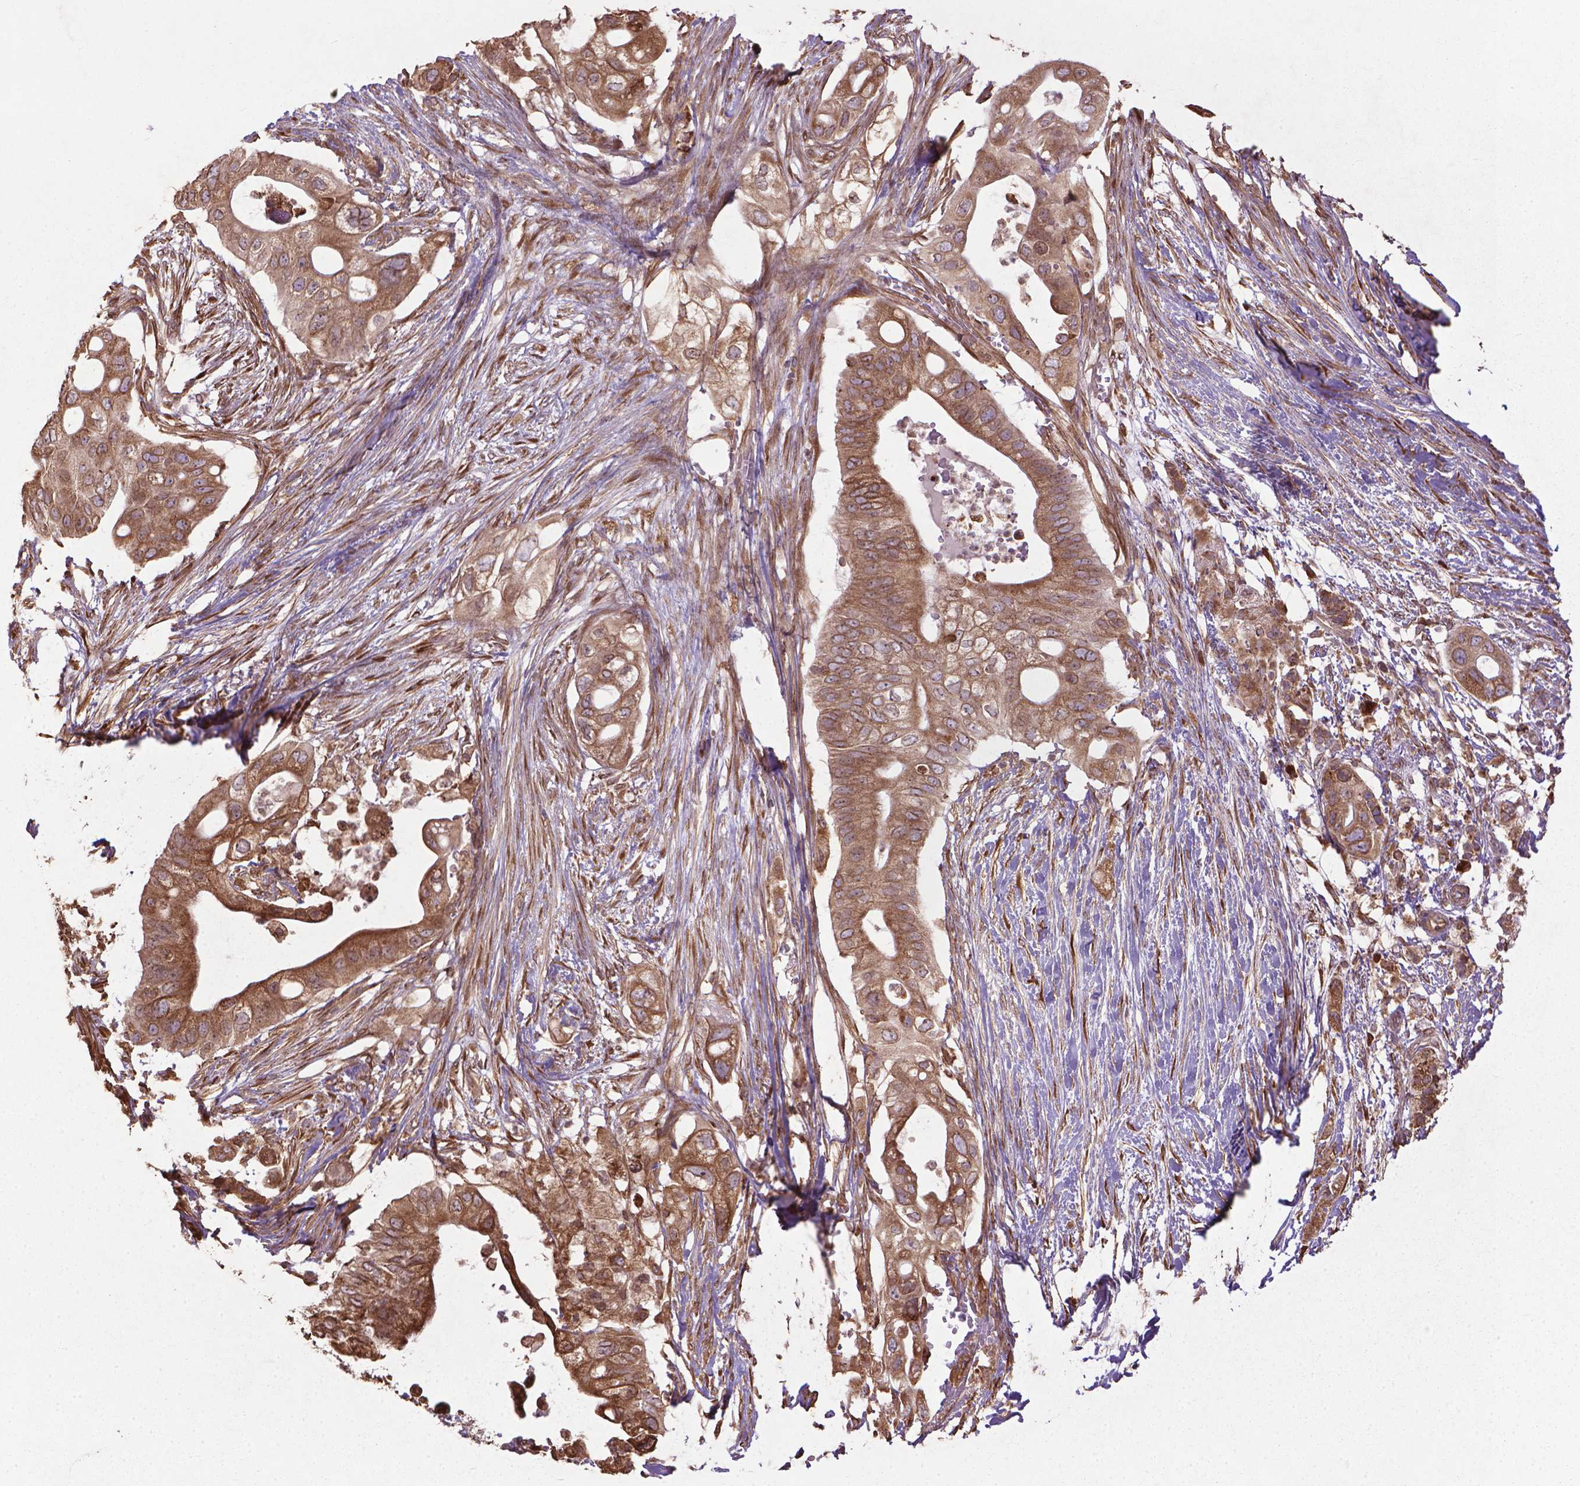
{"staining": {"intensity": "moderate", "quantity": ">75%", "location": "cytoplasmic/membranous"}, "tissue": "pancreatic cancer", "cell_type": "Tumor cells", "image_type": "cancer", "snomed": [{"axis": "morphology", "description": "Adenocarcinoma, NOS"}, {"axis": "topography", "description": "Pancreas"}], "caption": "A high-resolution image shows immunohistochemistry staining of adenocarcinoma (pancreatic), which exhibits moderate cytoplasmic/membranous positivity in approximately >75% of tumor cells. Nuclei are stained in blue.", "gene": "GAS1", "patient": {"sex": "female", "age": 72}}